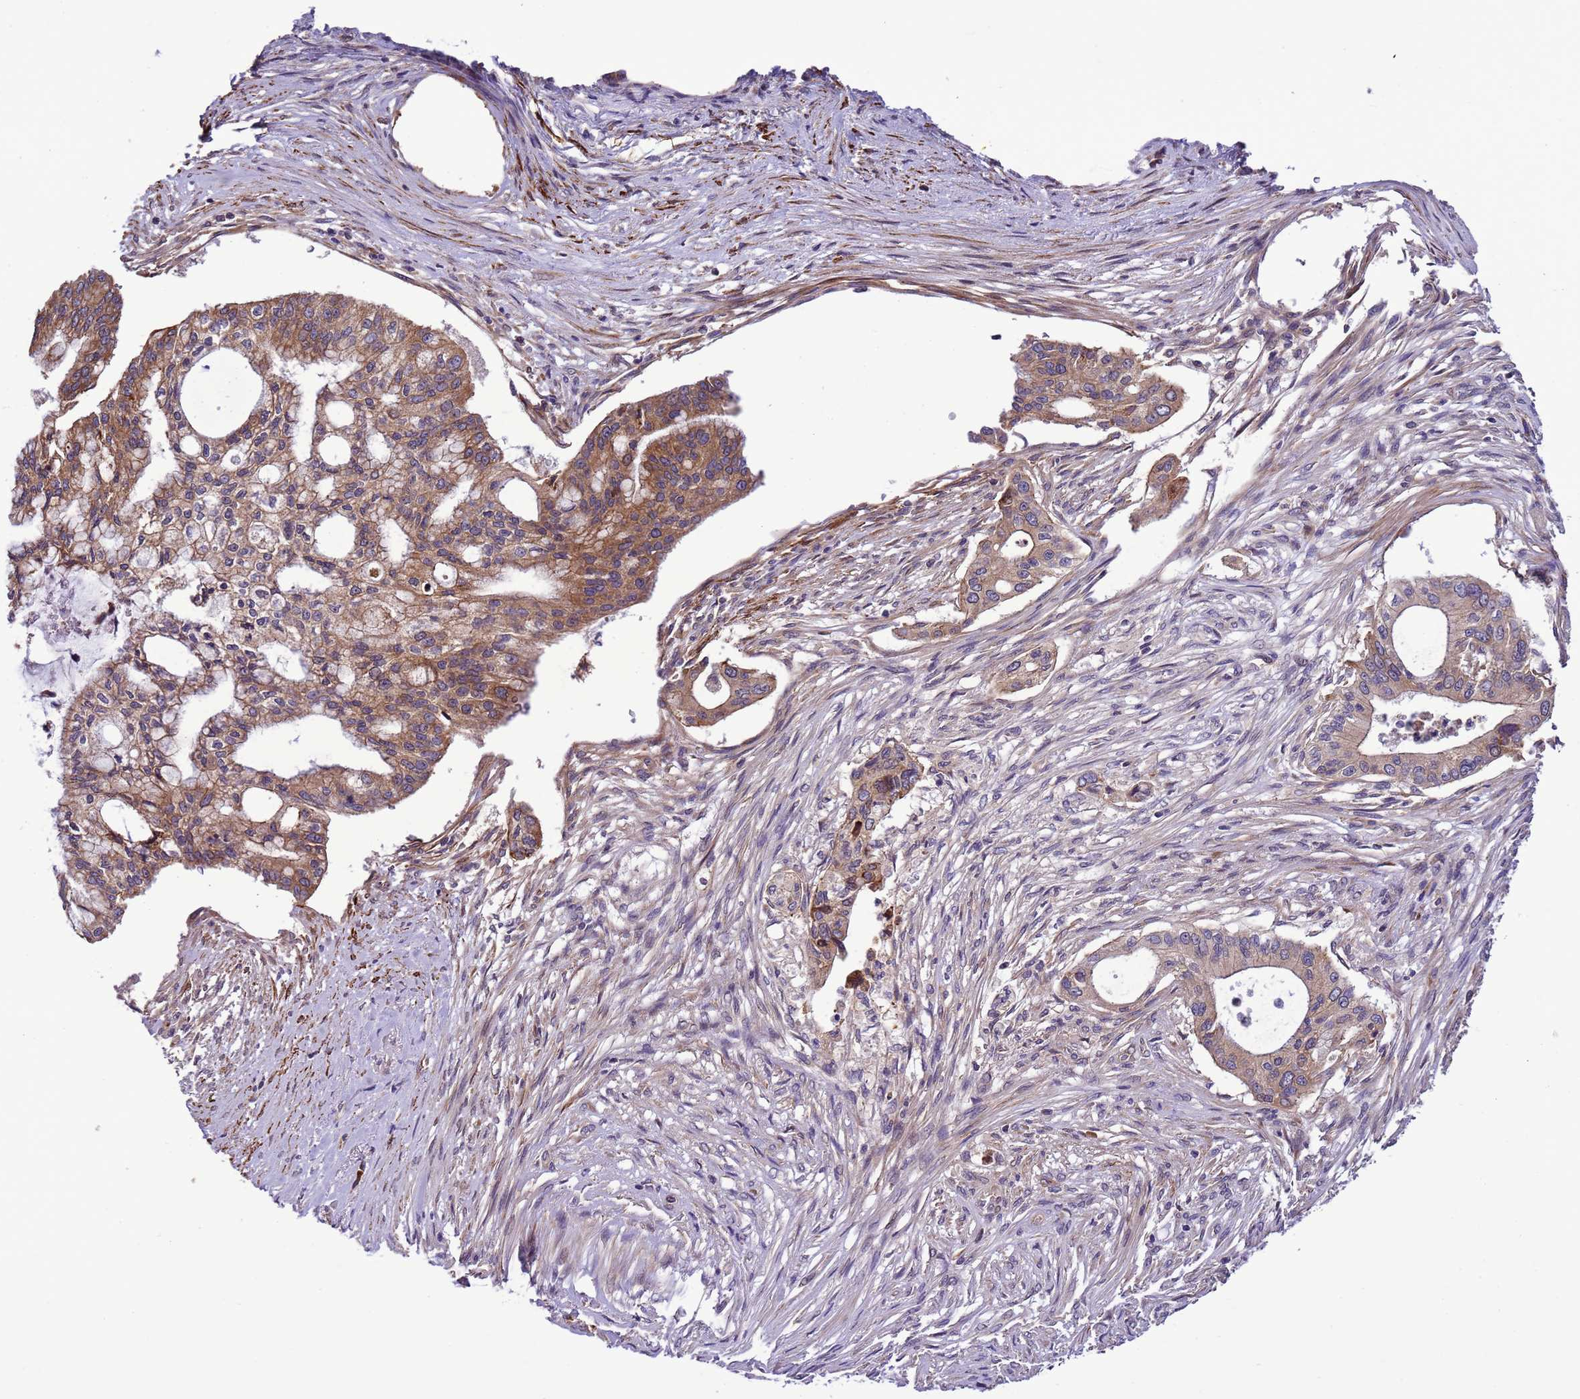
{"staining": {"intensity": "moderate", "quantity": ">75%", "location": "cytoplasmic/membranous"}, "tissue": "pancreatic cancer", "cell_type": "Tumor cells", "image_type": "cancer", "snomed": [{"axis": "morphology", "description": "Adenocarcinoma, NOS"}, {"axis": "topography", "description": "Pancreas"}], "caption": "A high-resolution image shows immunohistochemistry (IHC) staining of pancreatic cancer, which displays moderate cytoplasmic/membranous staining in approximately >75% of tumor cells.", "gene": "GEN1", "patient": {"sex": "male", "age": 46}}